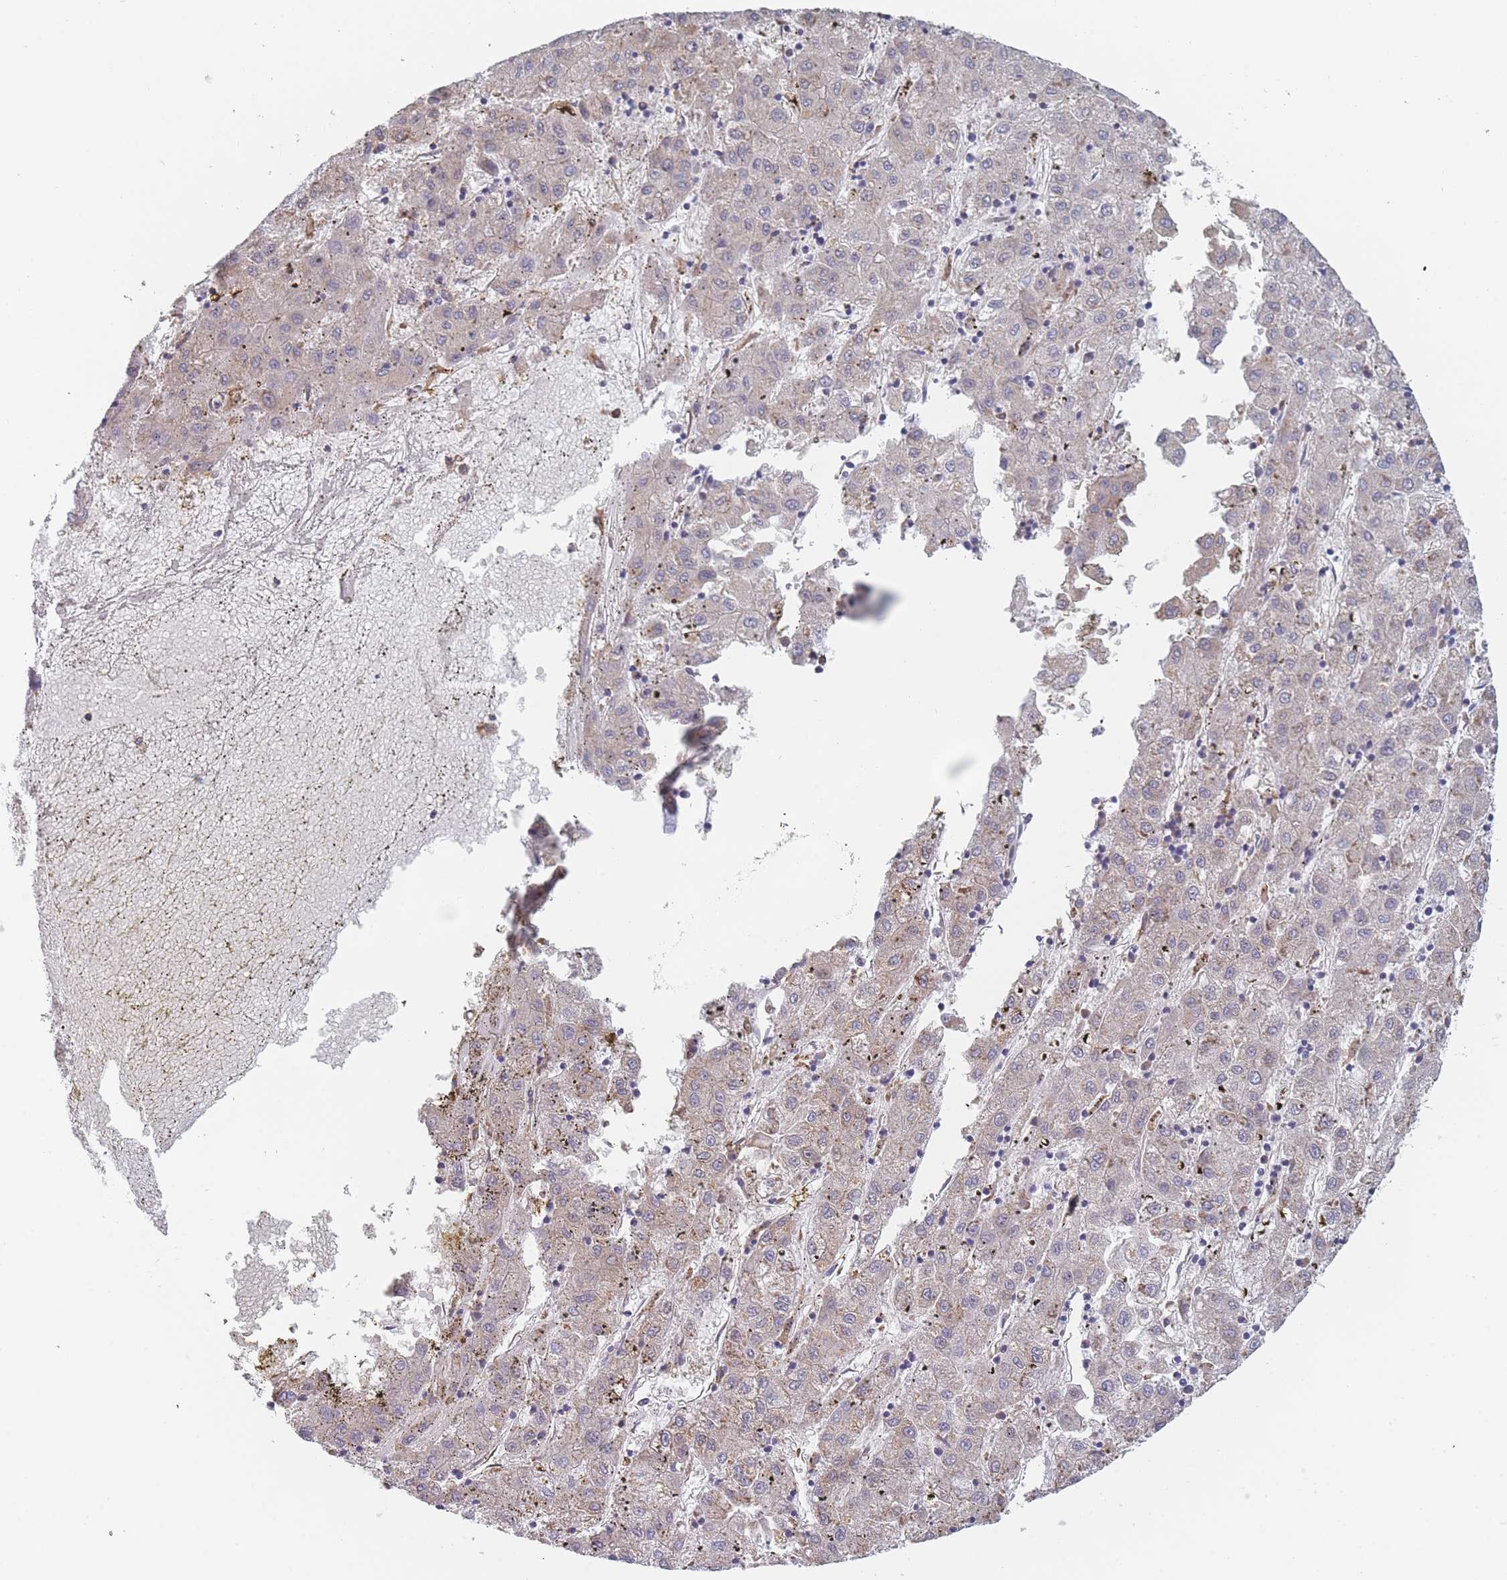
{"staining": {"intensity": "weak", "quantity": "25%-75%", "location": "cytoplasmic/membranous"}, "tissue": "liver cancer", "cell_type": "Tumor cells", "image_type": "cancer", "snomed": [{"axis": "morphology", "description": "Carcinoma, Hepatocellular, NOS"}, {"axis": "topography", "description": "Liver"}], "caption": "Liver cancer (hepatocellular carcinoma) stained with DAB IHC displays low levels of weak cytoplasmic/membranous staining in approximately 25%-75% of tumor cells. (brown staining indicates protein expression, while blue staining denotes nuclei).", "gene": "OR7C2", "patient": {"sex": "male", "age": 72}}